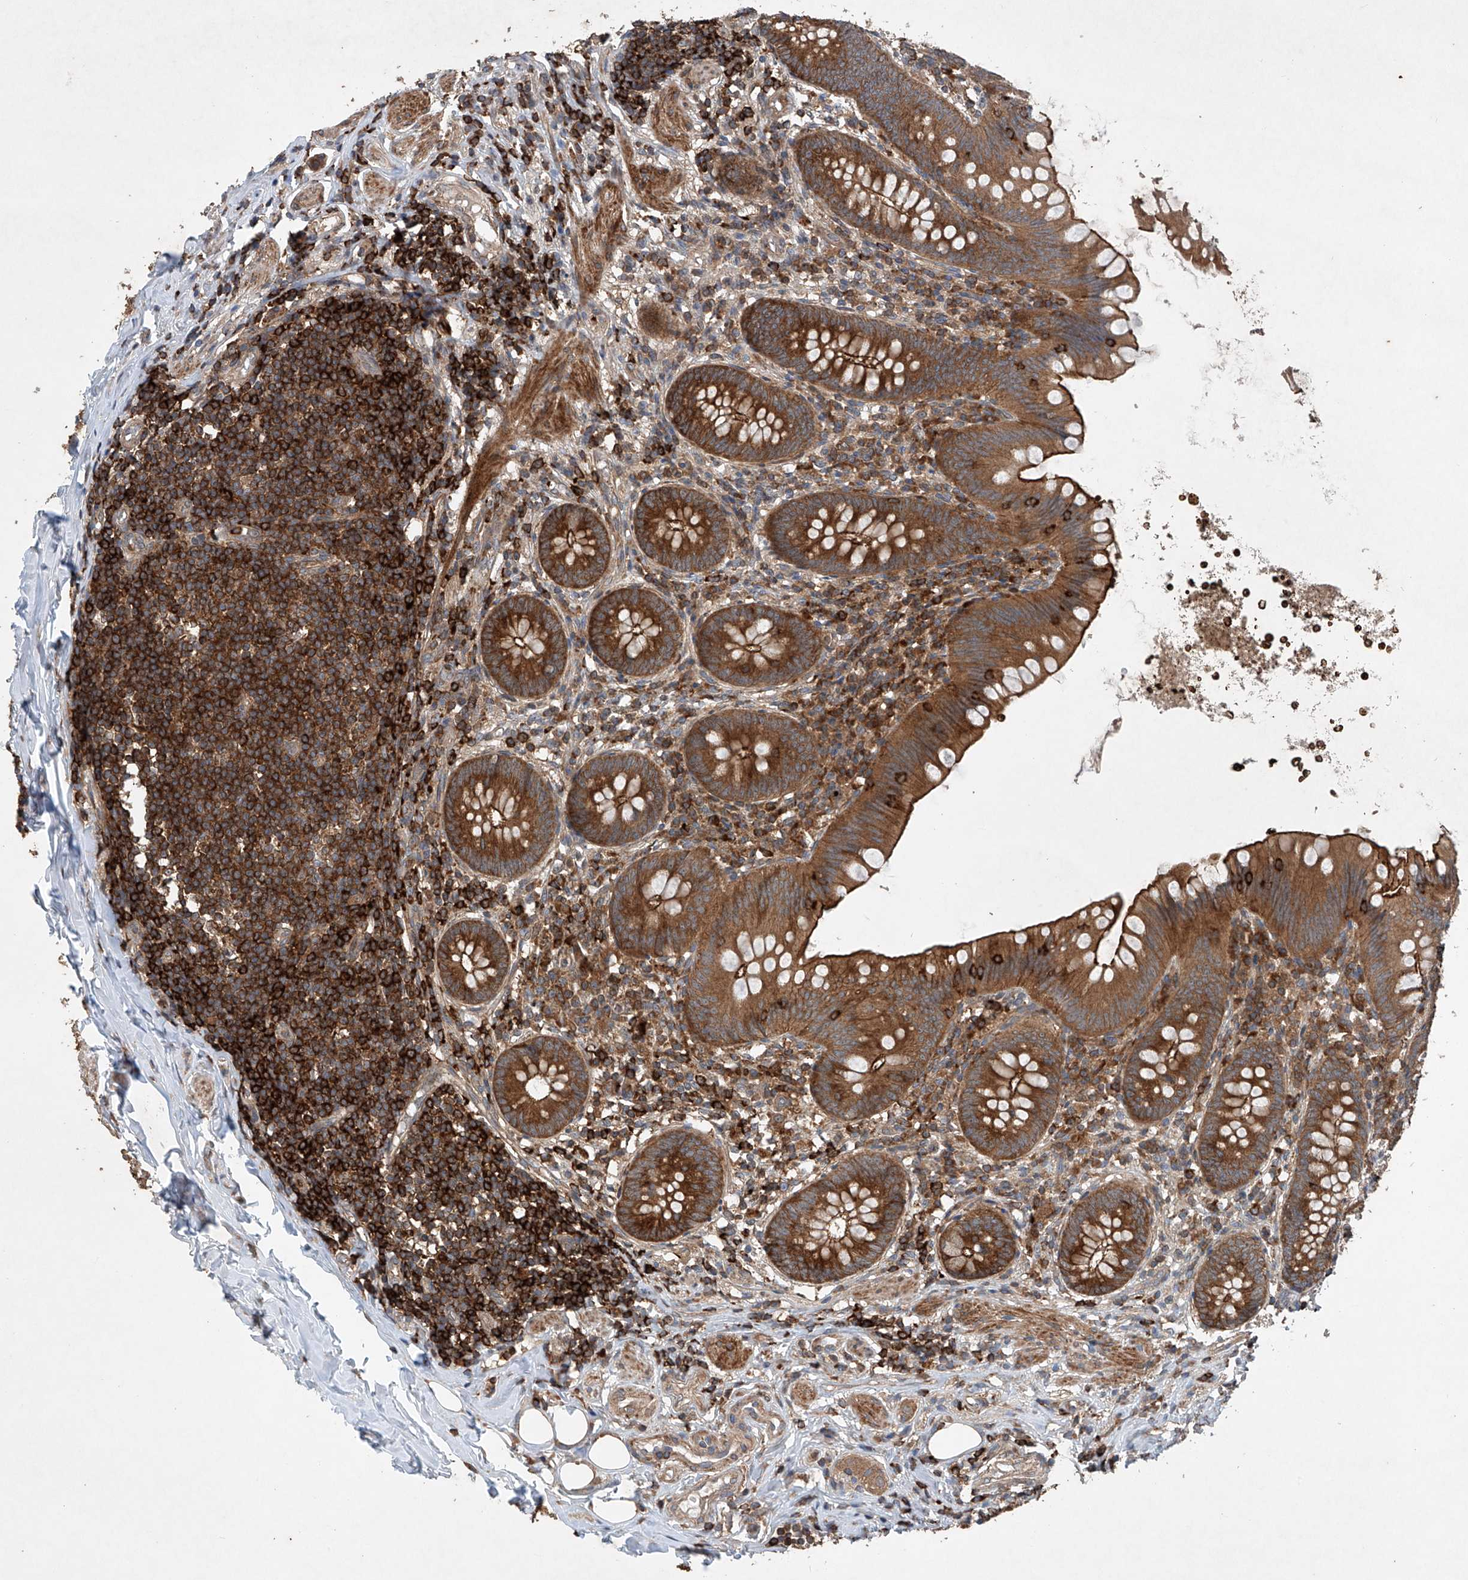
{"staining": {"intensity": "moderate", "quantity": ">75%", "location": "cytoplasmic/membranous"}, "tissue": "appendix", "cell_type": "Glandular cells", "image_type": "normal", "snomed": [{"axis": "morphology", "description": "Normal tissue, NOS"}, {"axis": "topography", "description": "Appendix"}], "caption": "Brown immunohistochemical staining in benign appendix demonstrates moderate cytoplasmic/membranous positivity in about >75% of glandular cells. (DAB IHC with brightfield microscopy, high magnification).", "gene": "CEP85L", "patient": {"sex": "female", "age": 62}}